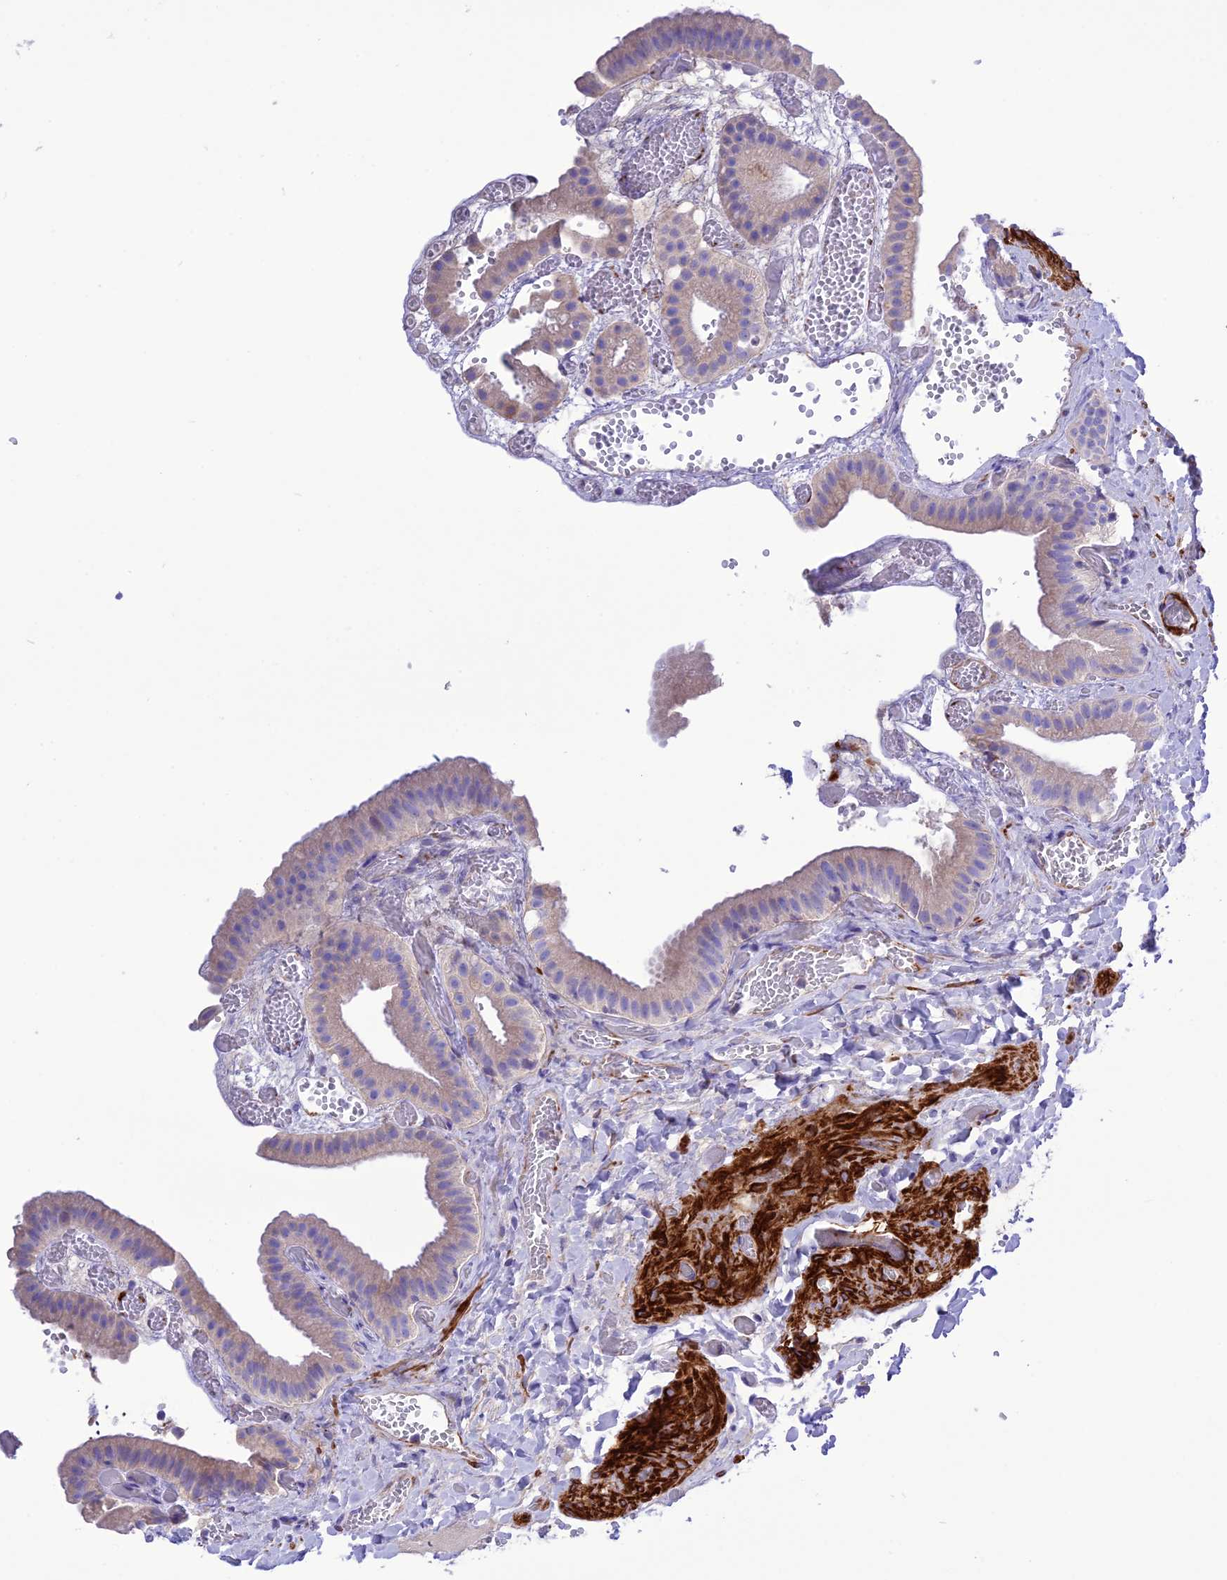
{"staining": {"intensity": "weak", "quantity": "<25%", "location": "cytoplasmic/membranous"}, "tissue": "gallbladder", "cell_type": "Glandular cells", "image_type": "normal", "snomed": [{"axis": "morphology", "description": "Normal tissue, NOS"}, {"axis": "topography", "description": "Gallbladder"}], "caption": "Immunohistochemistry of normal human gallbladder reveals no staining in glandular cells. (DAB IHC with hematoxylin counter stain).", "gene": "FRA10AC1", "patient": {"sex": "female", "age": 64}}